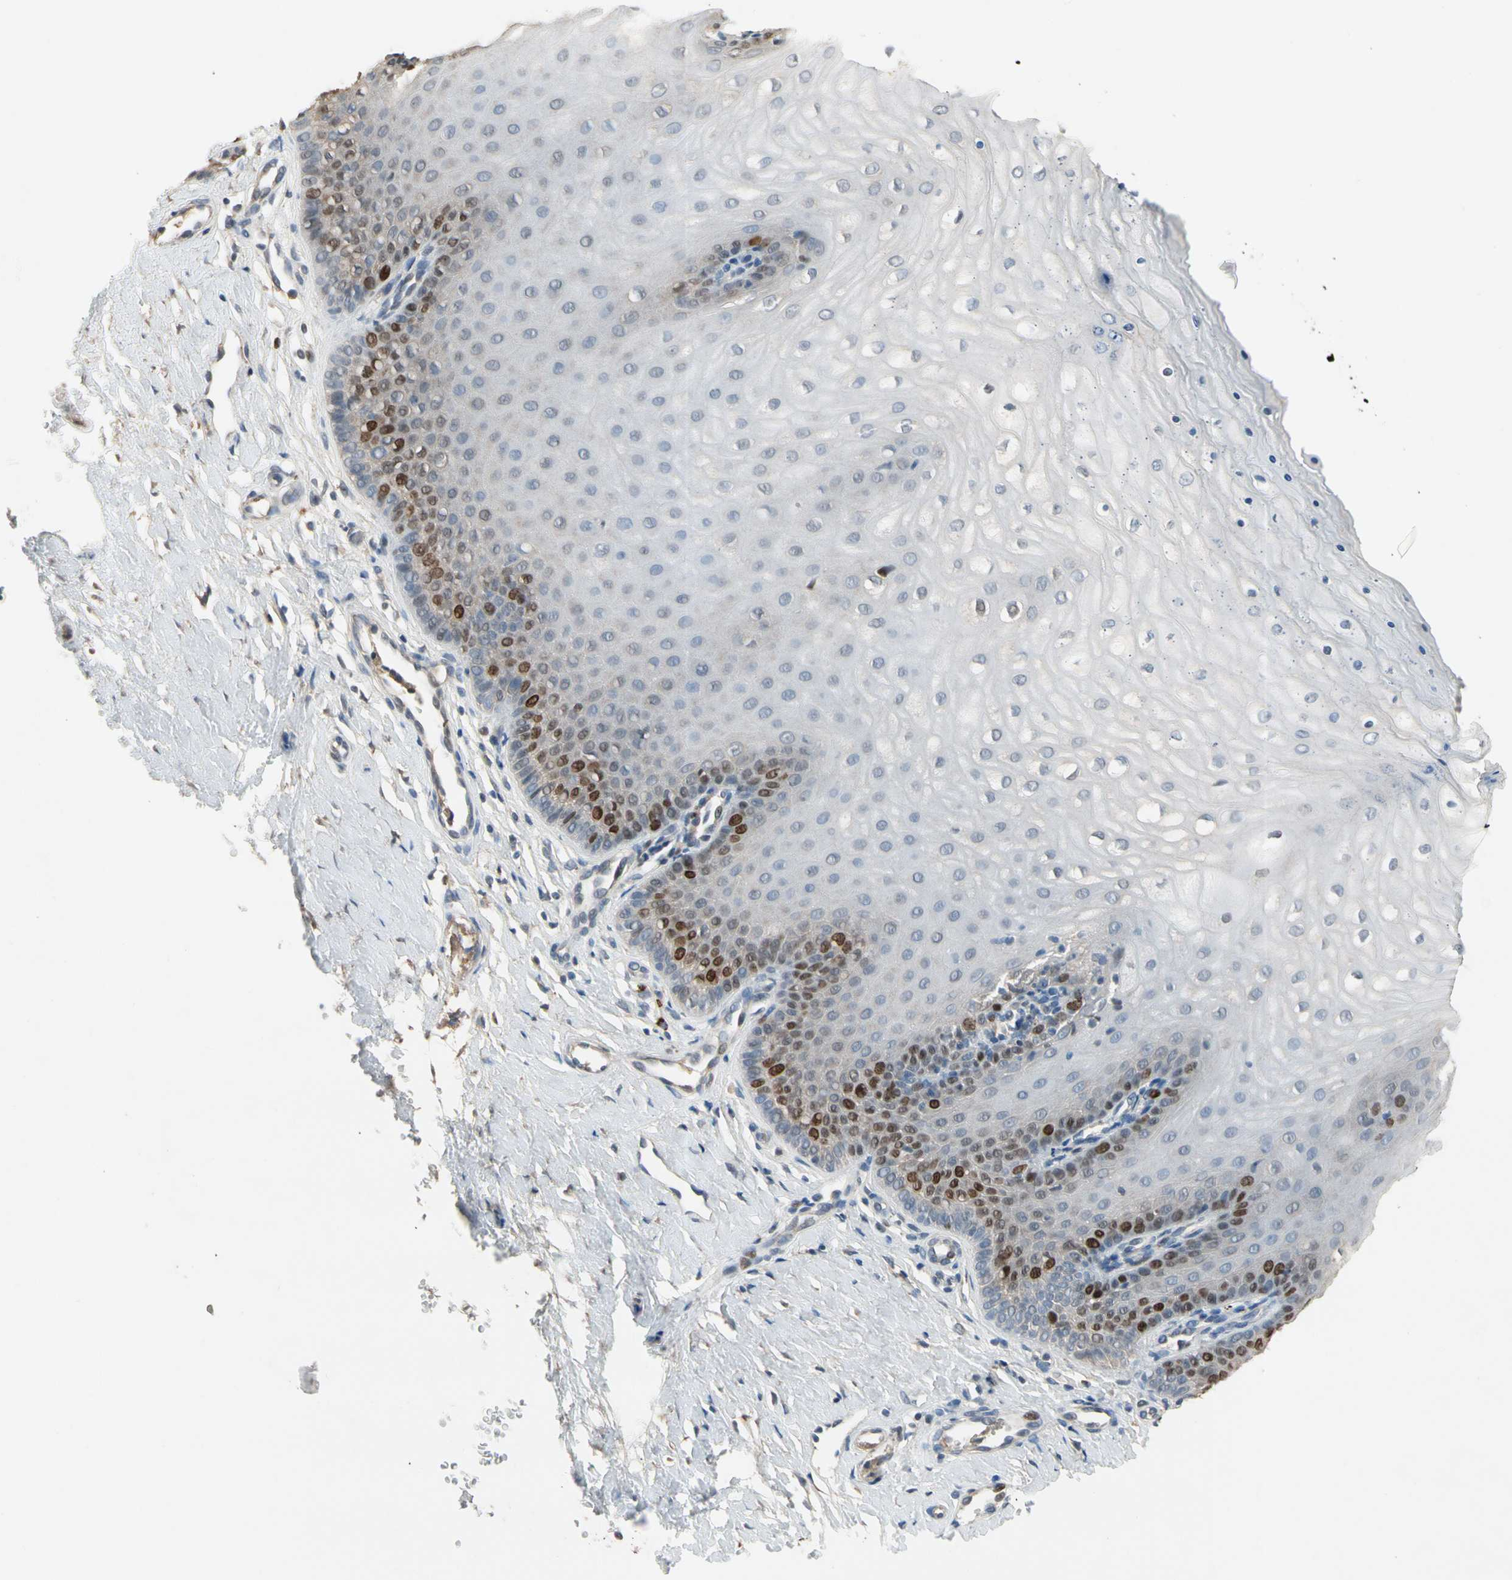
{"staining": {"intensity": "strong", "quantity": "<25%", "location": "nuclear"}, "tissue": "cervix", "cell_type": "Glandular cells", "image_type": "normal", "snomed": [{"axis": "morphology", "description": "Normal tissue, NOS"}, {"axis": "topography", "description": "Cervix"}], "caption": "Immunohistochemical staining of unremarkable human cervix displays medium levels of strong nuclear staining in about <25% of glandular cells. (DAB IHC, brown staining for protein, blue staining for nuclei).", "gene": "ZKSCAN3", "patient": {"sex": "female", "age": 55}}